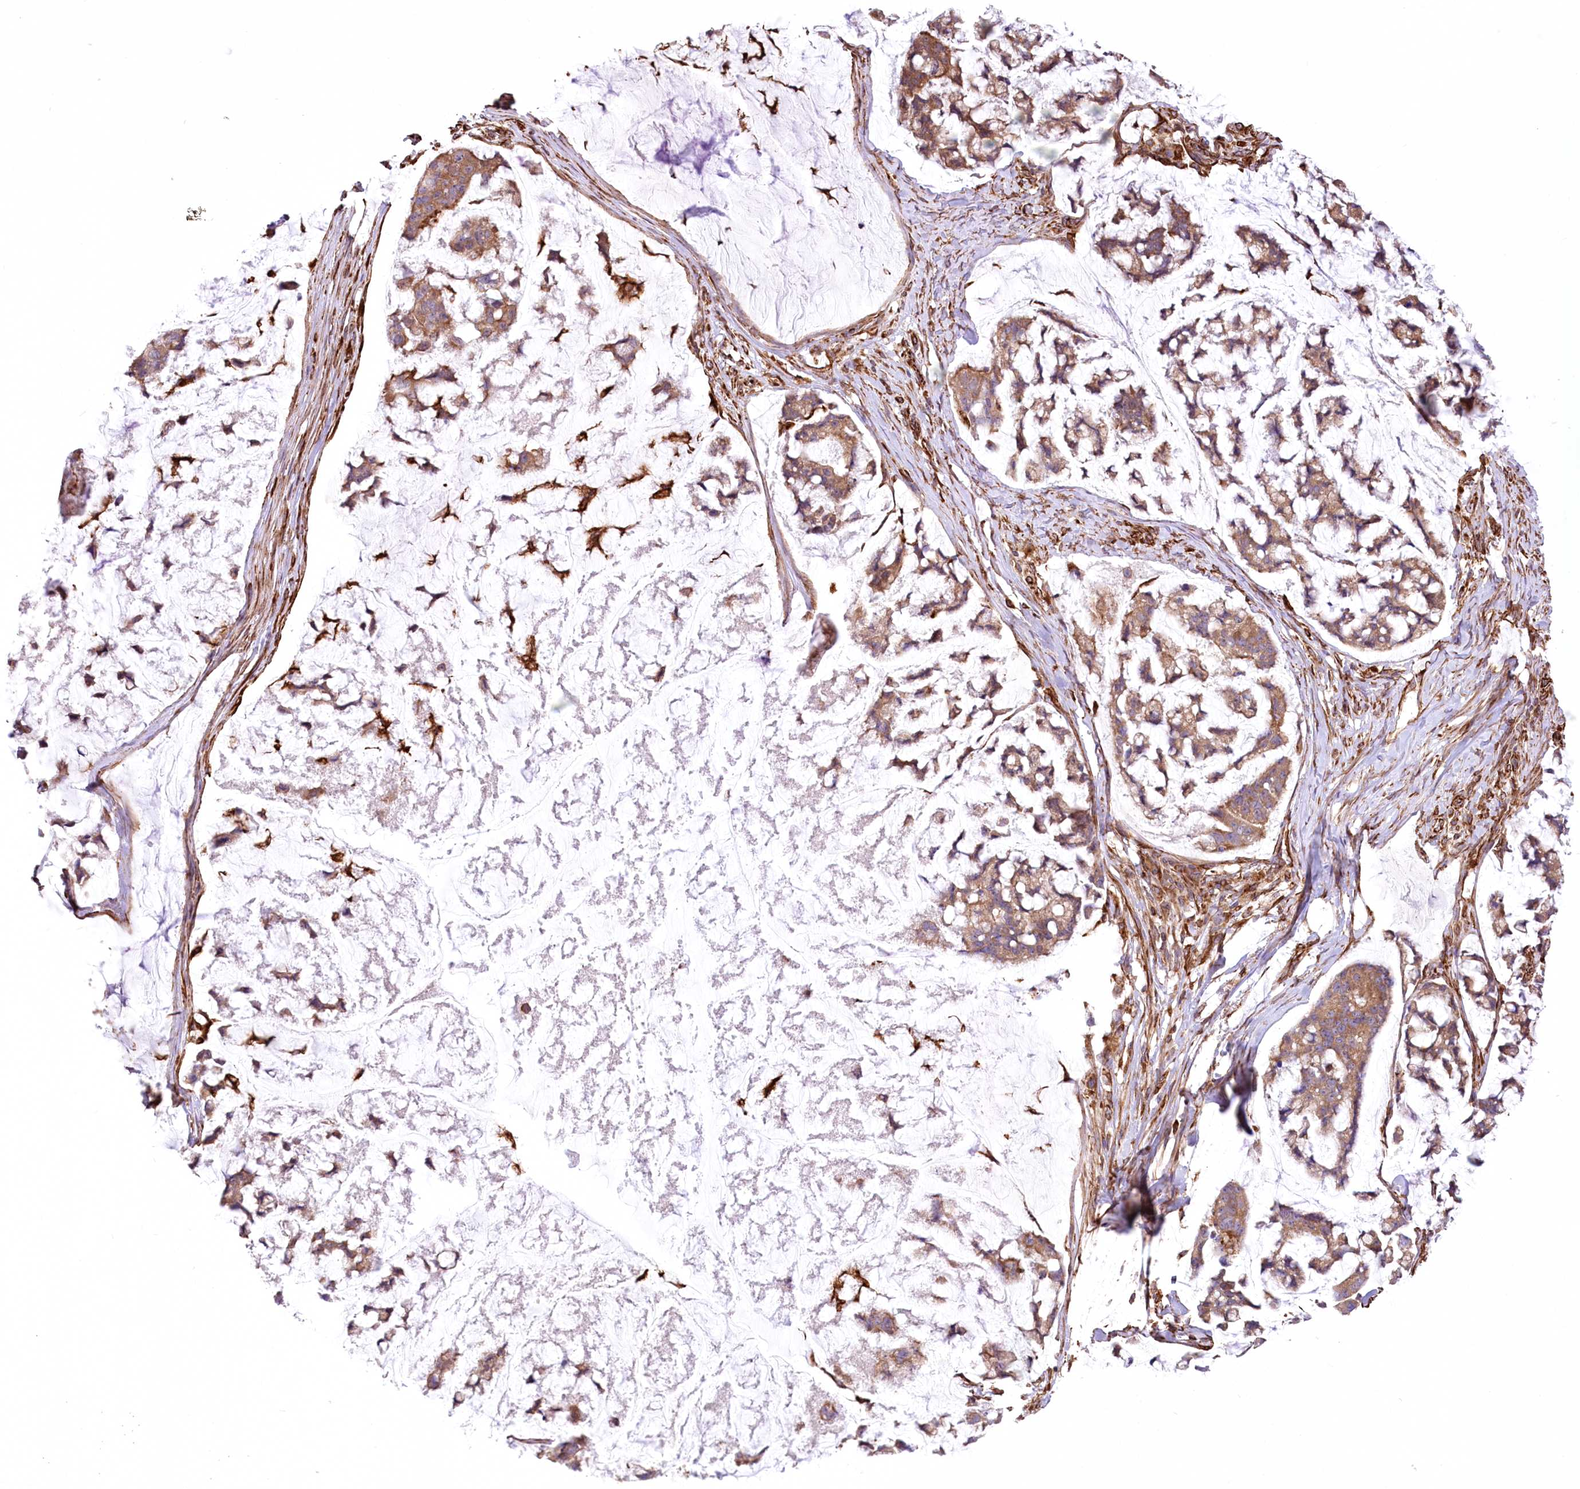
{"staining": {"intensity": "moderate", "quantity": ">75%", "location": "cytoplasmic/membranous"}, "tissue": "stomach cancer", "cell_type": "Tumor cells", "image_type": "cancer", "snomed": [{"axis": "morphology", "description": "Adenocarcinoma, NOS"}, {"axis": "topography", "description": "Stomach, lower"}], "caption": "Protein expression by immunohistochemistry (IHC) shows moderate cytoplasmic/membranous positivity in about >75% of tumor cells in stomach cancer (adenocarcinoma). Nuclei are stained in blue.", "gene": "TTC1", "patient": {"sex": "male", "age": 67}}